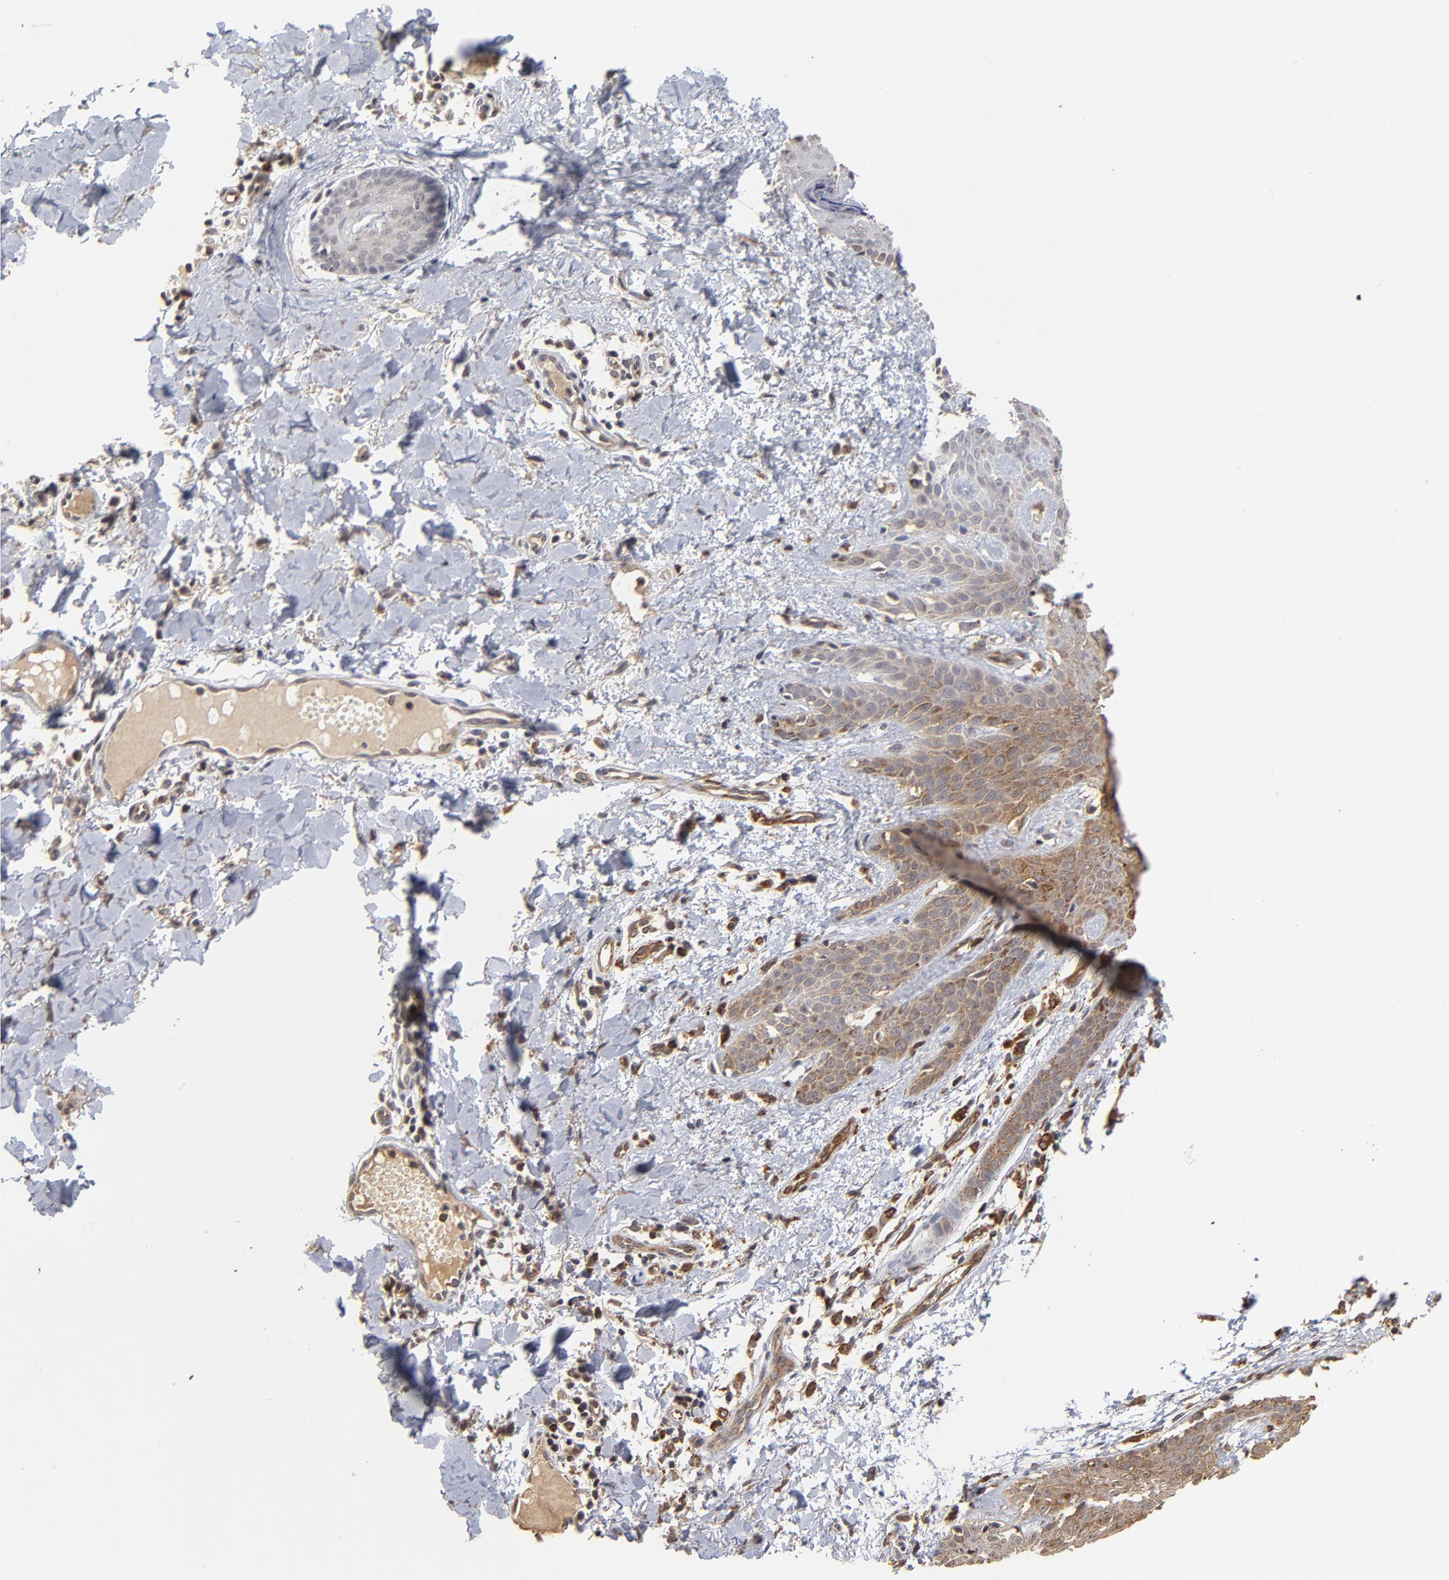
{"staining": {"intensity": "moderate", "quantity": ">75%", "location": "cytoplasmic/membranous"}, "tissue": "skin cancer", "cell_type": "Tumor cells", "image_type": "cancer", "snomed": [{"axis": "morphology", "description": "Basal cell carcinoma"}, {"axis": "topography", "description": "Skin"}], "caption": "The photomicrograph demonstrates a brown stain indicating the presence of a protein in the cytoplasmic/membranous of tumor cells in skin cancer (basal cell carcinoma).", "gene": "ASB8", "patient": {"sex": "male", "age": 67}}